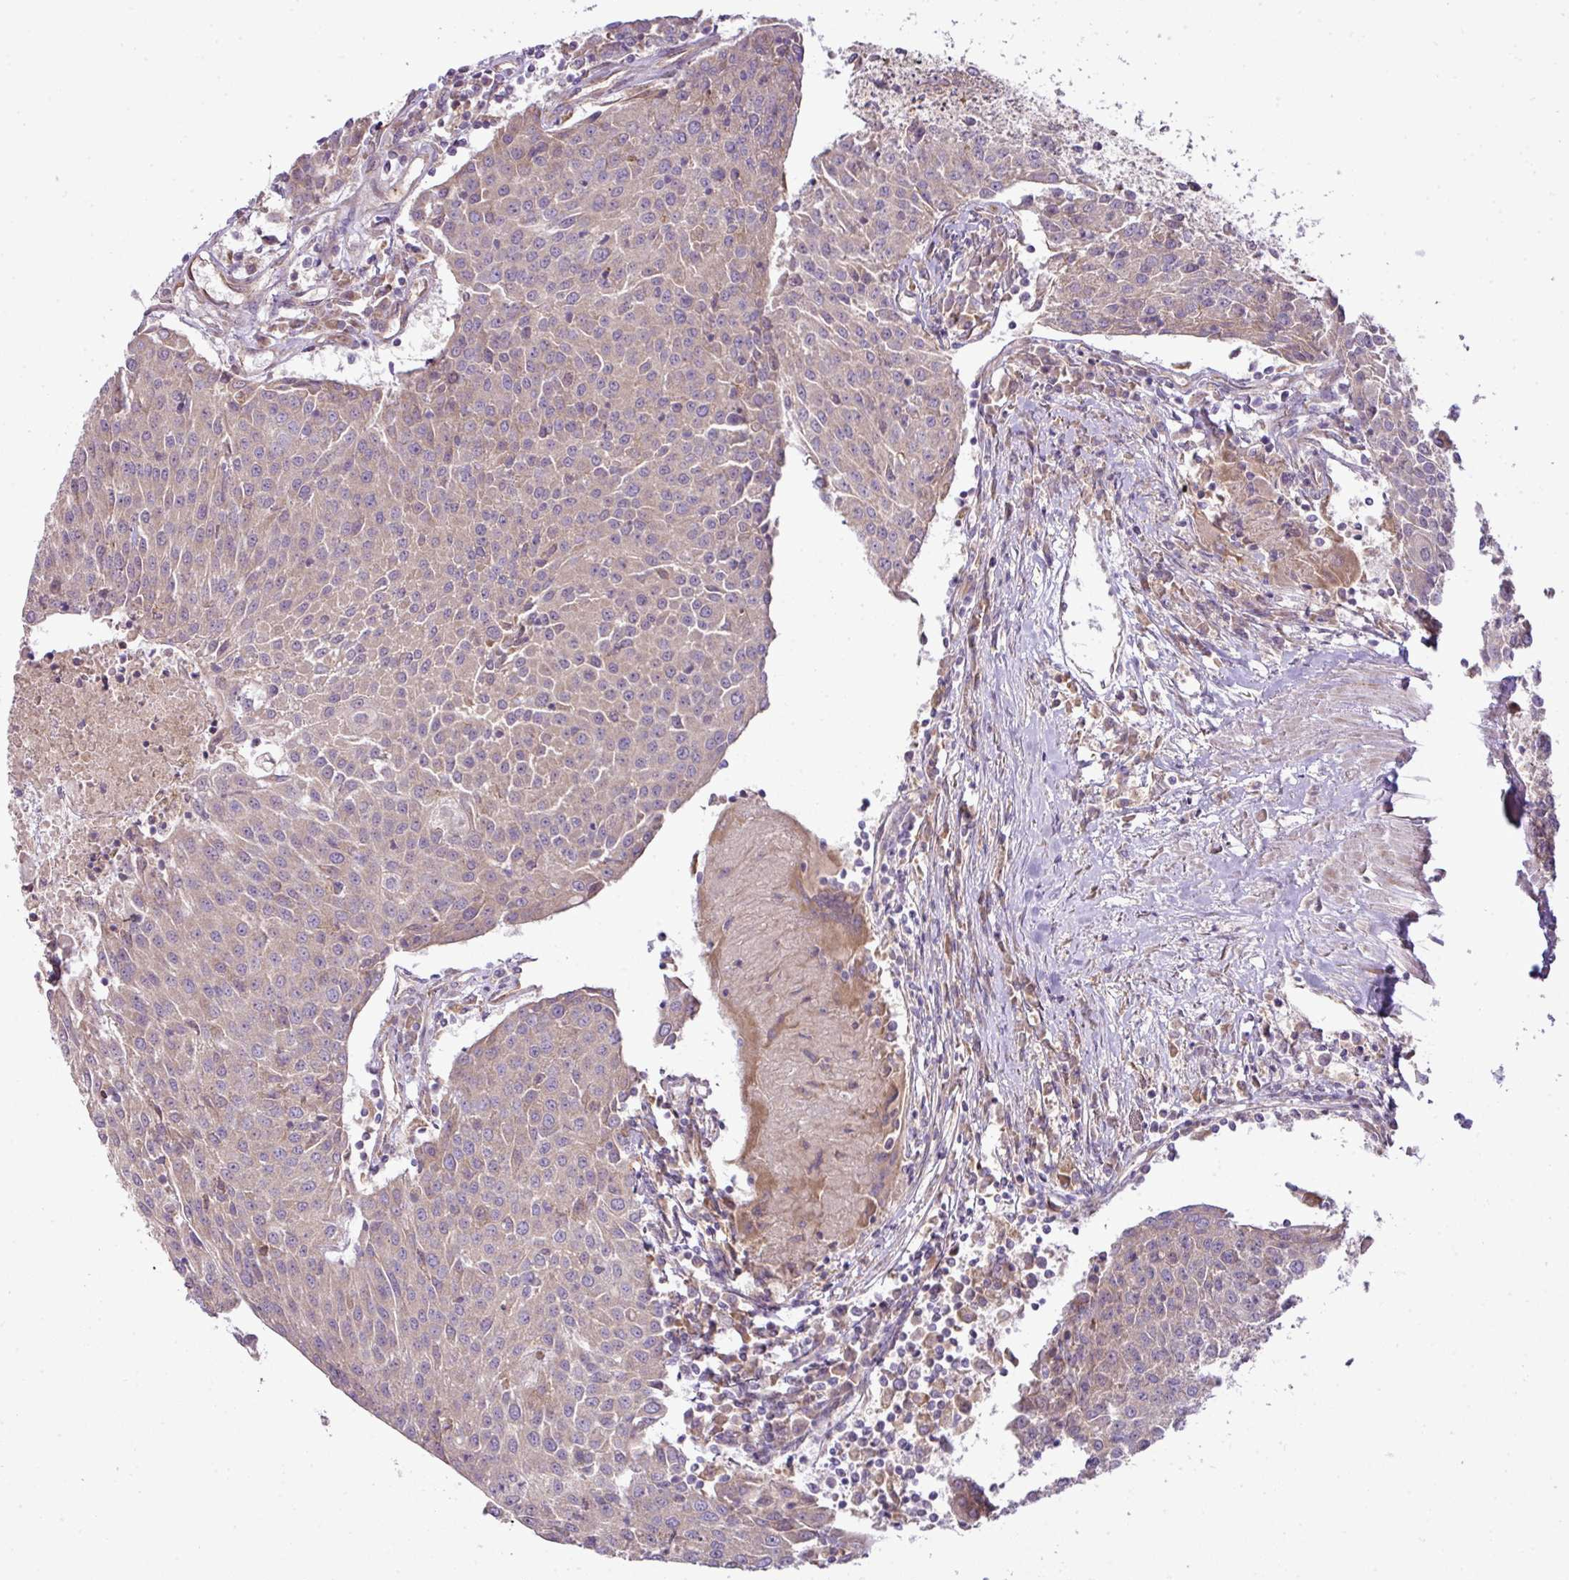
{"staining": {"intensity": "negative", "quantity": "none", "location": "none"}, "tissue": "urothelial cancer", "cell_type": "Tumor cells", "image_type": "cancer", "snomed": [{"axis": "morphology", "description": "Urothelial carcinoma, High grade"}, {"axis": "topography", "description": "Urinary bladder"}], "caption": "The micrograph exhibits no staining of tumor cells in urothelial carcinoma (high-grade). (DAB (3,3'-diaminobenzidine) immunohistochemistry (IHC) with hematoxylin counter stain).", "gene": "COX18", "patient": {"sex": "female", "age": 85}}